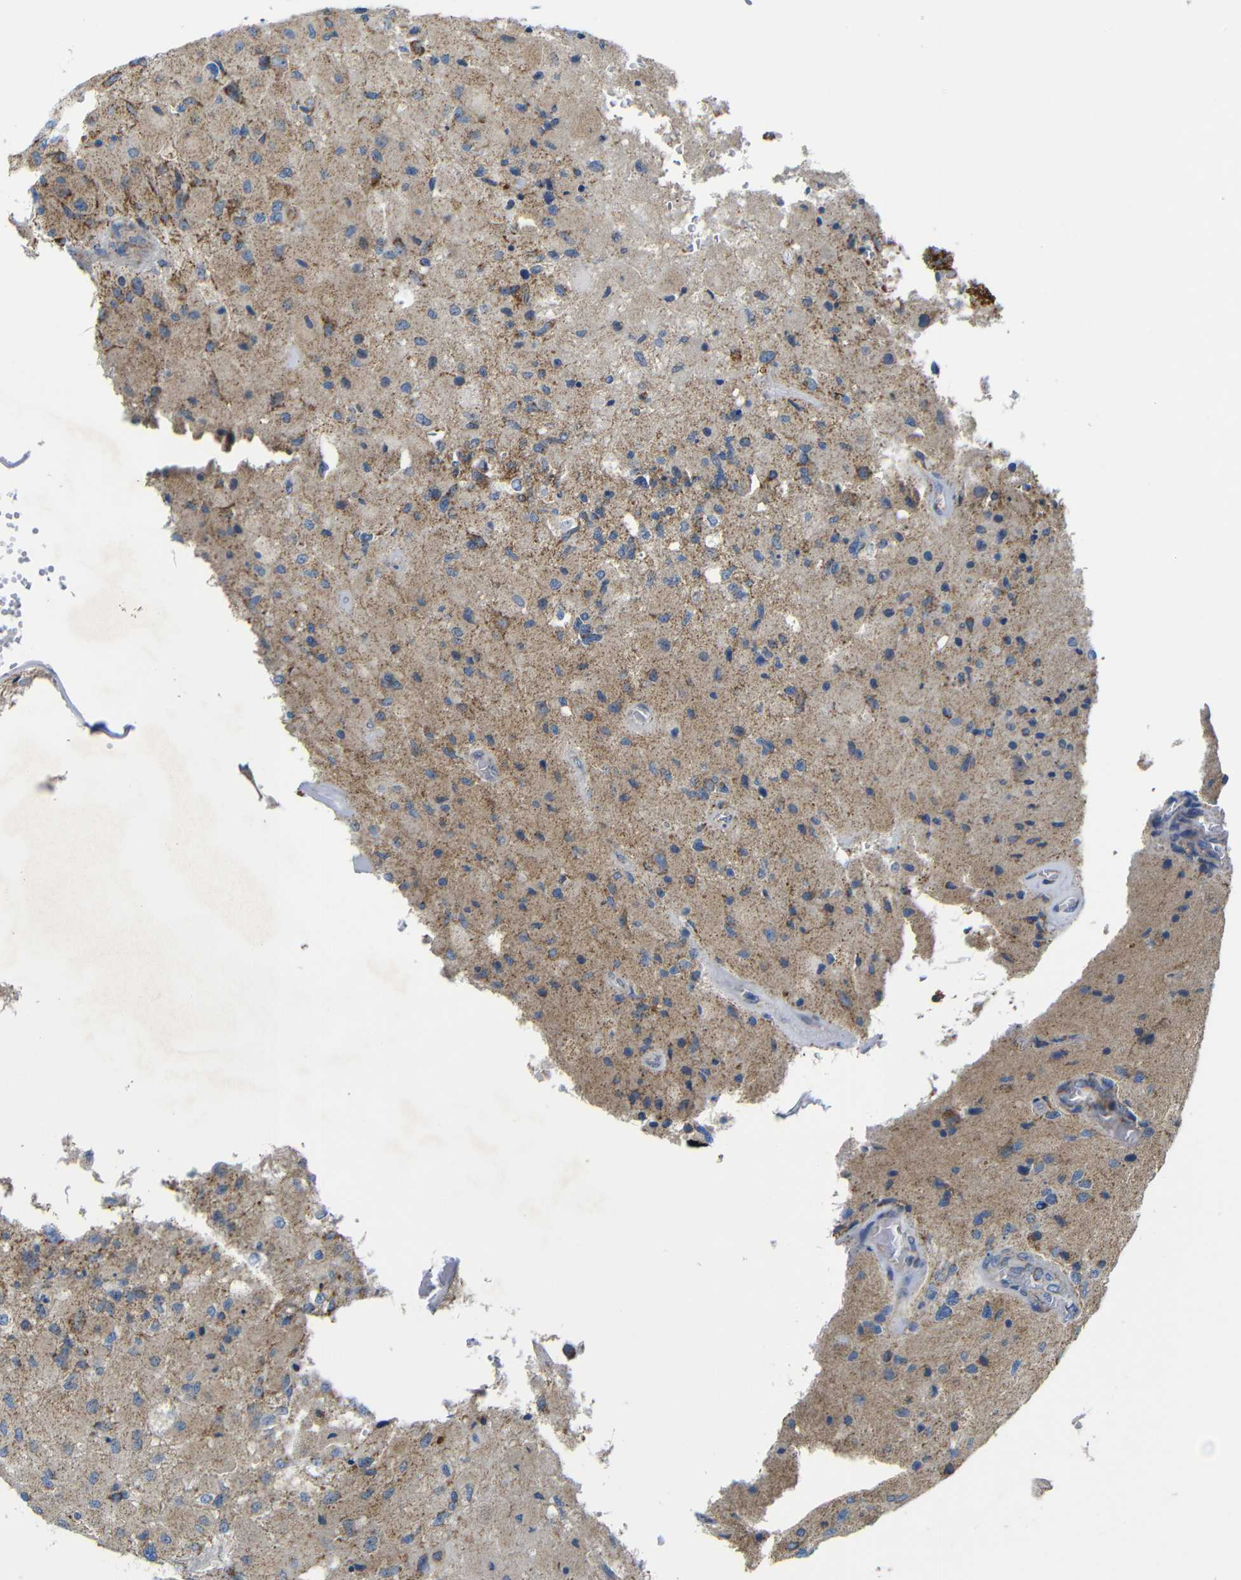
{"staining": {"intensity": "moderate", "quantity": "<25%", "location": "cytoplasmic/membranous"}, "tissue": "glioma", "cell_type": "Tumor cells", "image_type": "cancer", "snomed": [{"axis": "morphology", "description": "Normal tissue, NOS"}, {"axis": "morphology", "description": "Glioma, malignant, High grade"}, {"axis": "topography", "description": "Cerebral cortex"}], "caption": "Moderate cytoplasmic/membranous protein staining is identified in about <25% of tumor cells in glioma. Using DAB (brown) and hematoxylin (blue) stains, captured at high magnification using brightfield microscopy.", "gene": "FAM171B", "patient": {"sex": "male", "age": 77}}